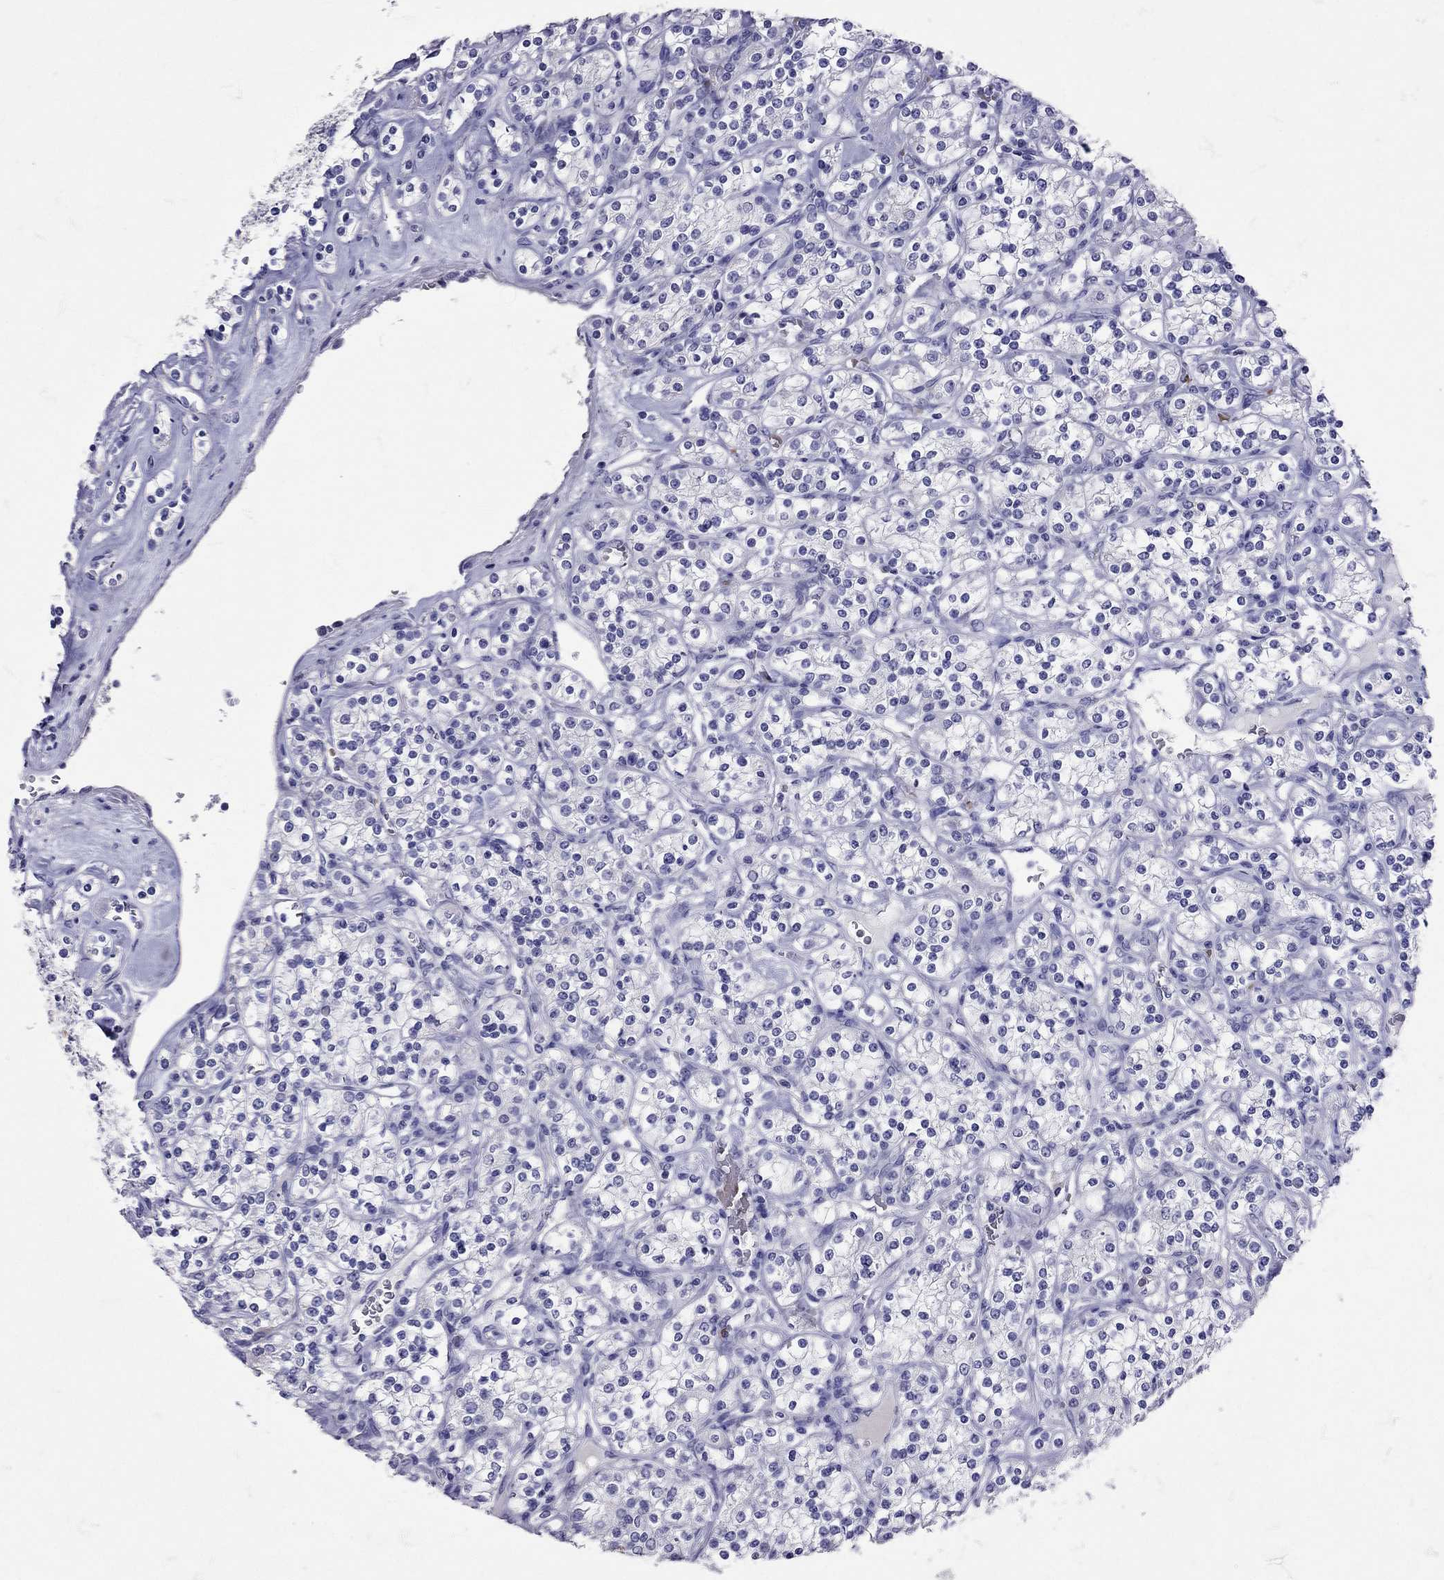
{"staining": {"intensity": "negative", "quantity": "none", "location": "none"}, "tissue": "renal cancer", "cell_type": "Tumor cells", "image_type": "cancer", "snomed": [{"axis": "morphology", "description": "Adenocarcinoma, NOS"}, {"axis": "topography", "description": "Kidney"}], "caption": "This image is of renal cancer stained with immunohistochemistry to label a protein in brown with the nuclei are counter-stained blue. There is no positivity in tumor cells.", "gene": "TBR1", "patient": {"sex": "male", "age": 77}}